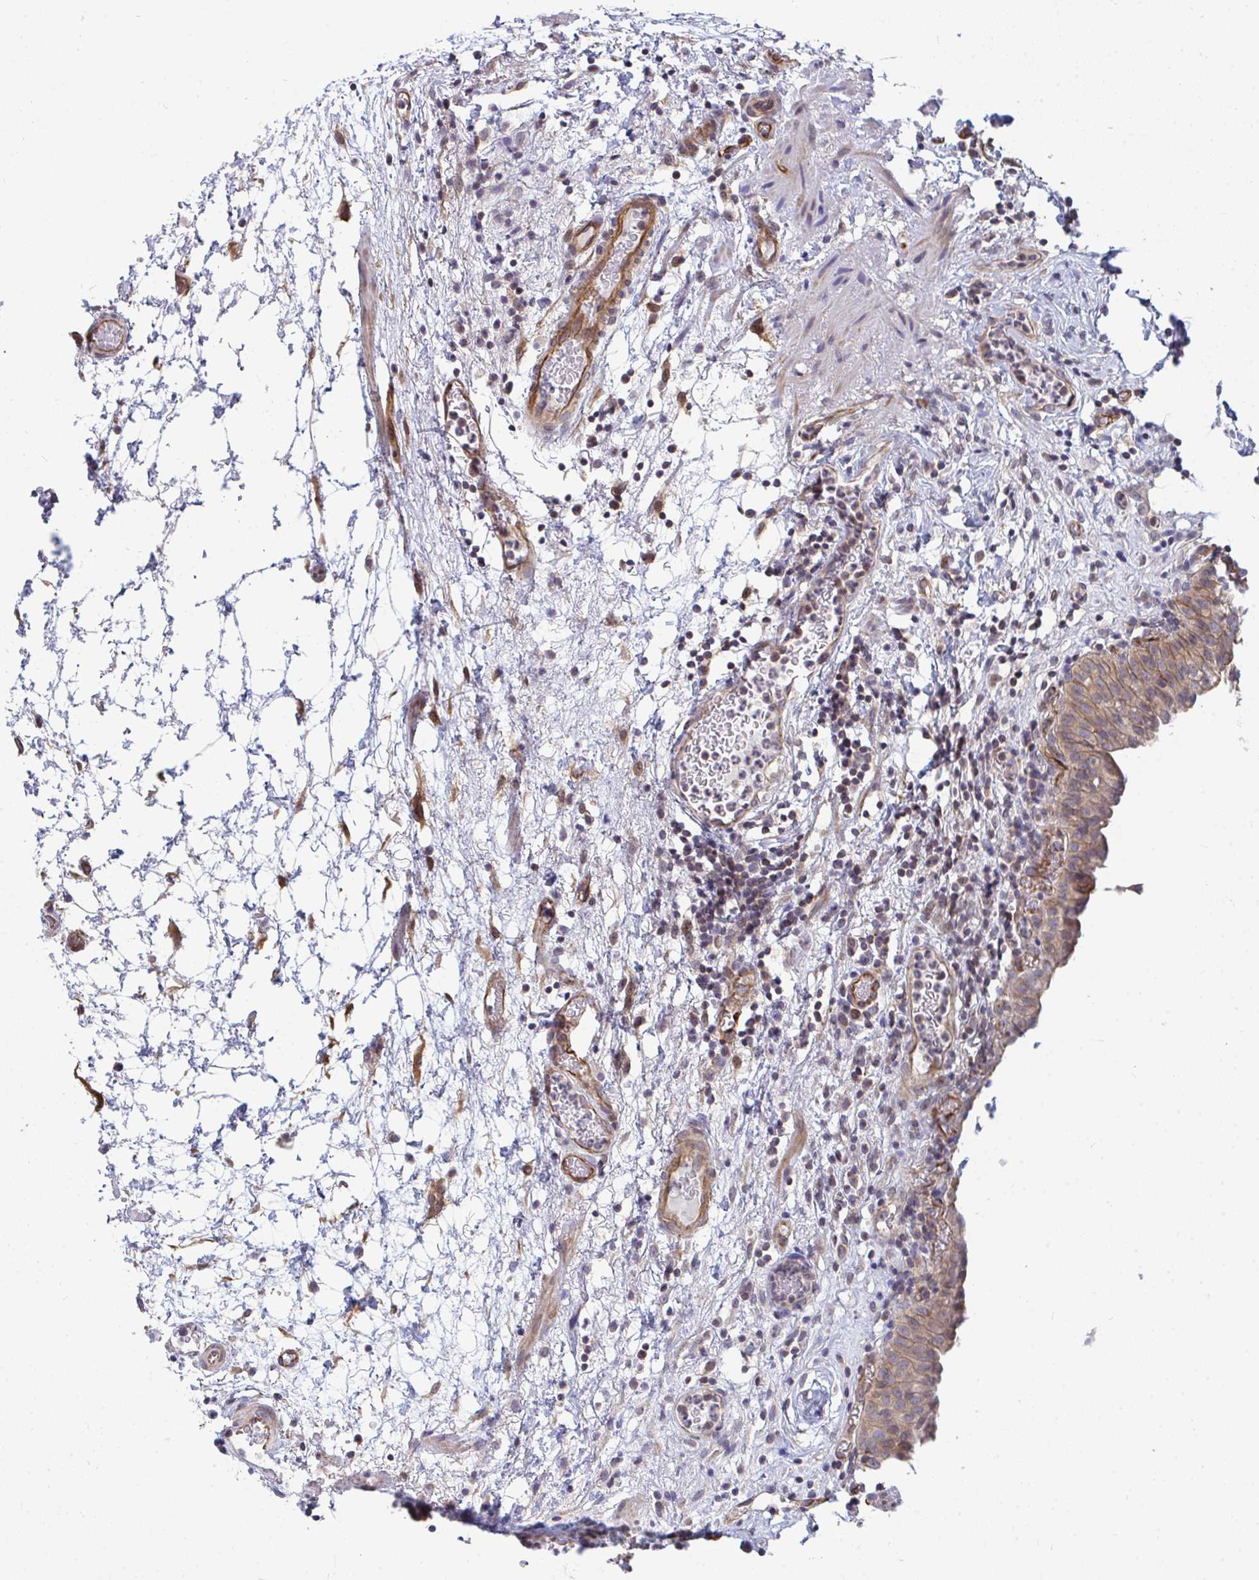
{"staining": {"intensity": "moderate", "quantity": ">75%", "location": "cytoplasmic/membranous"}, "tissue": "urinary bladder", "cell_type": "Urothelial cells", "image_type": "normal", "snomed": [{"axis": "morphology", "description": "Normal tissue, NOS"}, {"axis": "morphology", "description": "Inflammation, NOS"}, {"axis": "topography", "description": "Urinary bladder"}], "caption": "Immunohistochemical staining of unremarkable human urinary bladder demonstrates moderate cytoplasmic/membranous protein expression in about >75% of urothelial cells. The staining is performed using DAB (3,3'-diaminobenzidine) brown chromogen to label protein expression. The nuclei are counter-stained blue using hematoxylin.", "gene": "EIF1AD", "patient": {"sex": "male", "age": 57}}